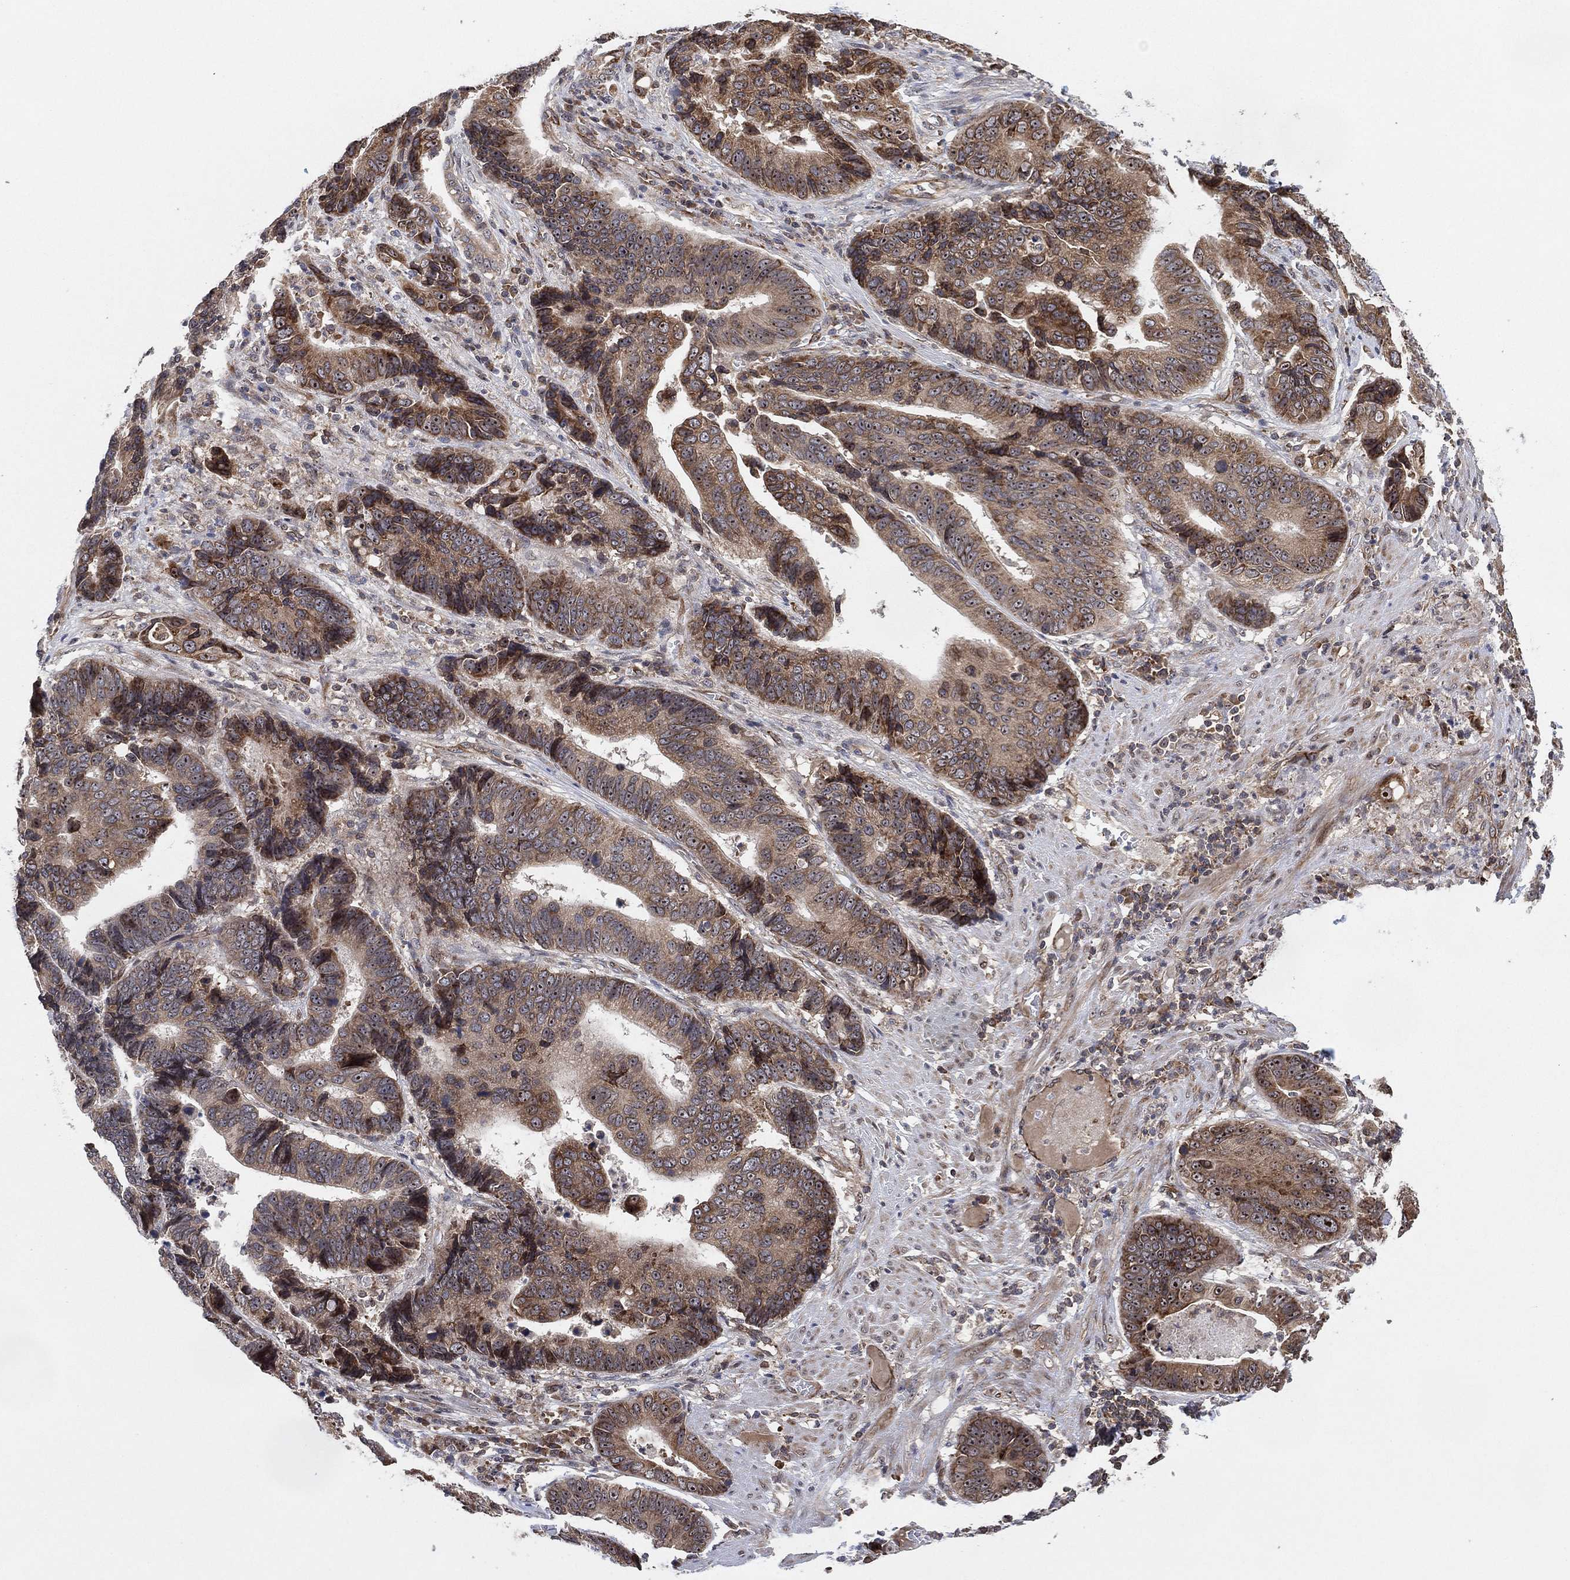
{"staining": {"intensity": "weak", "quantity": ">75%", "location": "cytoplasmic/membranous"}, "tissue": "stomach cancer", "cell_type": "Tumor cells", "image_type": "cancer", "snomed": [{"axis": "morphology", "description": "Adenocarcinoma, NOS"}, {"axis": "topography", "description": "Stomach"}], "caption": "A photomicrograph of adenocarcinoma (stomach) stained for a protein reveals weak cytoplasmic/membranous brown staining in tumor cells. The protein is stained brown, and the nuclei are stained in blue (DAB (3,3'-diaminobenzidine) IHC with brightfield microscopy, high magnification).", "gene": "TMCO1", "patient": {"sex": "male", "age": 84}}